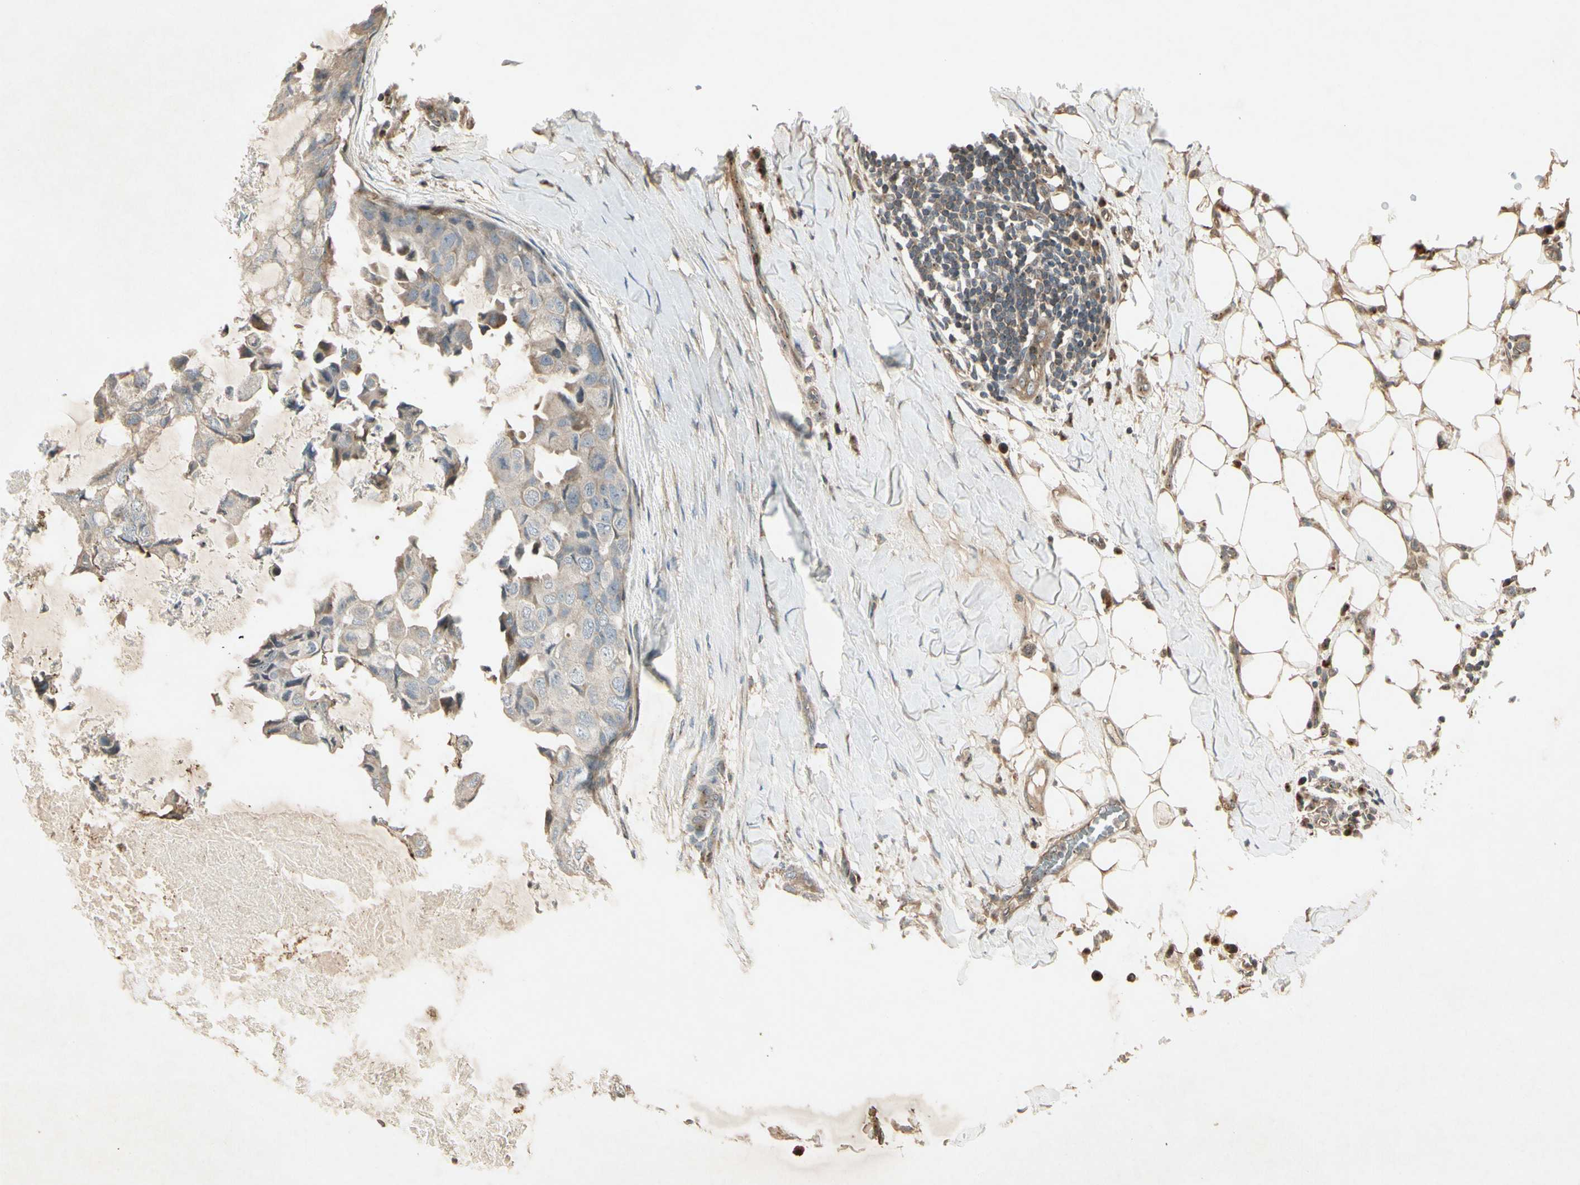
{"staining": {"intensity": "weak", "quantity": "25%-75%", "location": "cytoplasmic/membranous"}, "tissue": "breast cancer", "cell_type": "Tumor cells", "image_type": "cancer", "snomed": [{"axis": "morphology", "description": "Duct carcinoma"}, {"axis": "topography", "description": "Breast"}], "caption": "Weak cytoplasmic/membranous positivity for a protein is present in approximately 25%-75% of tumor cells of breast cancer (intraductal carcinoma) using IHC.", "gene": "TEK", "patient": {"sex": "female", "age": 40}}